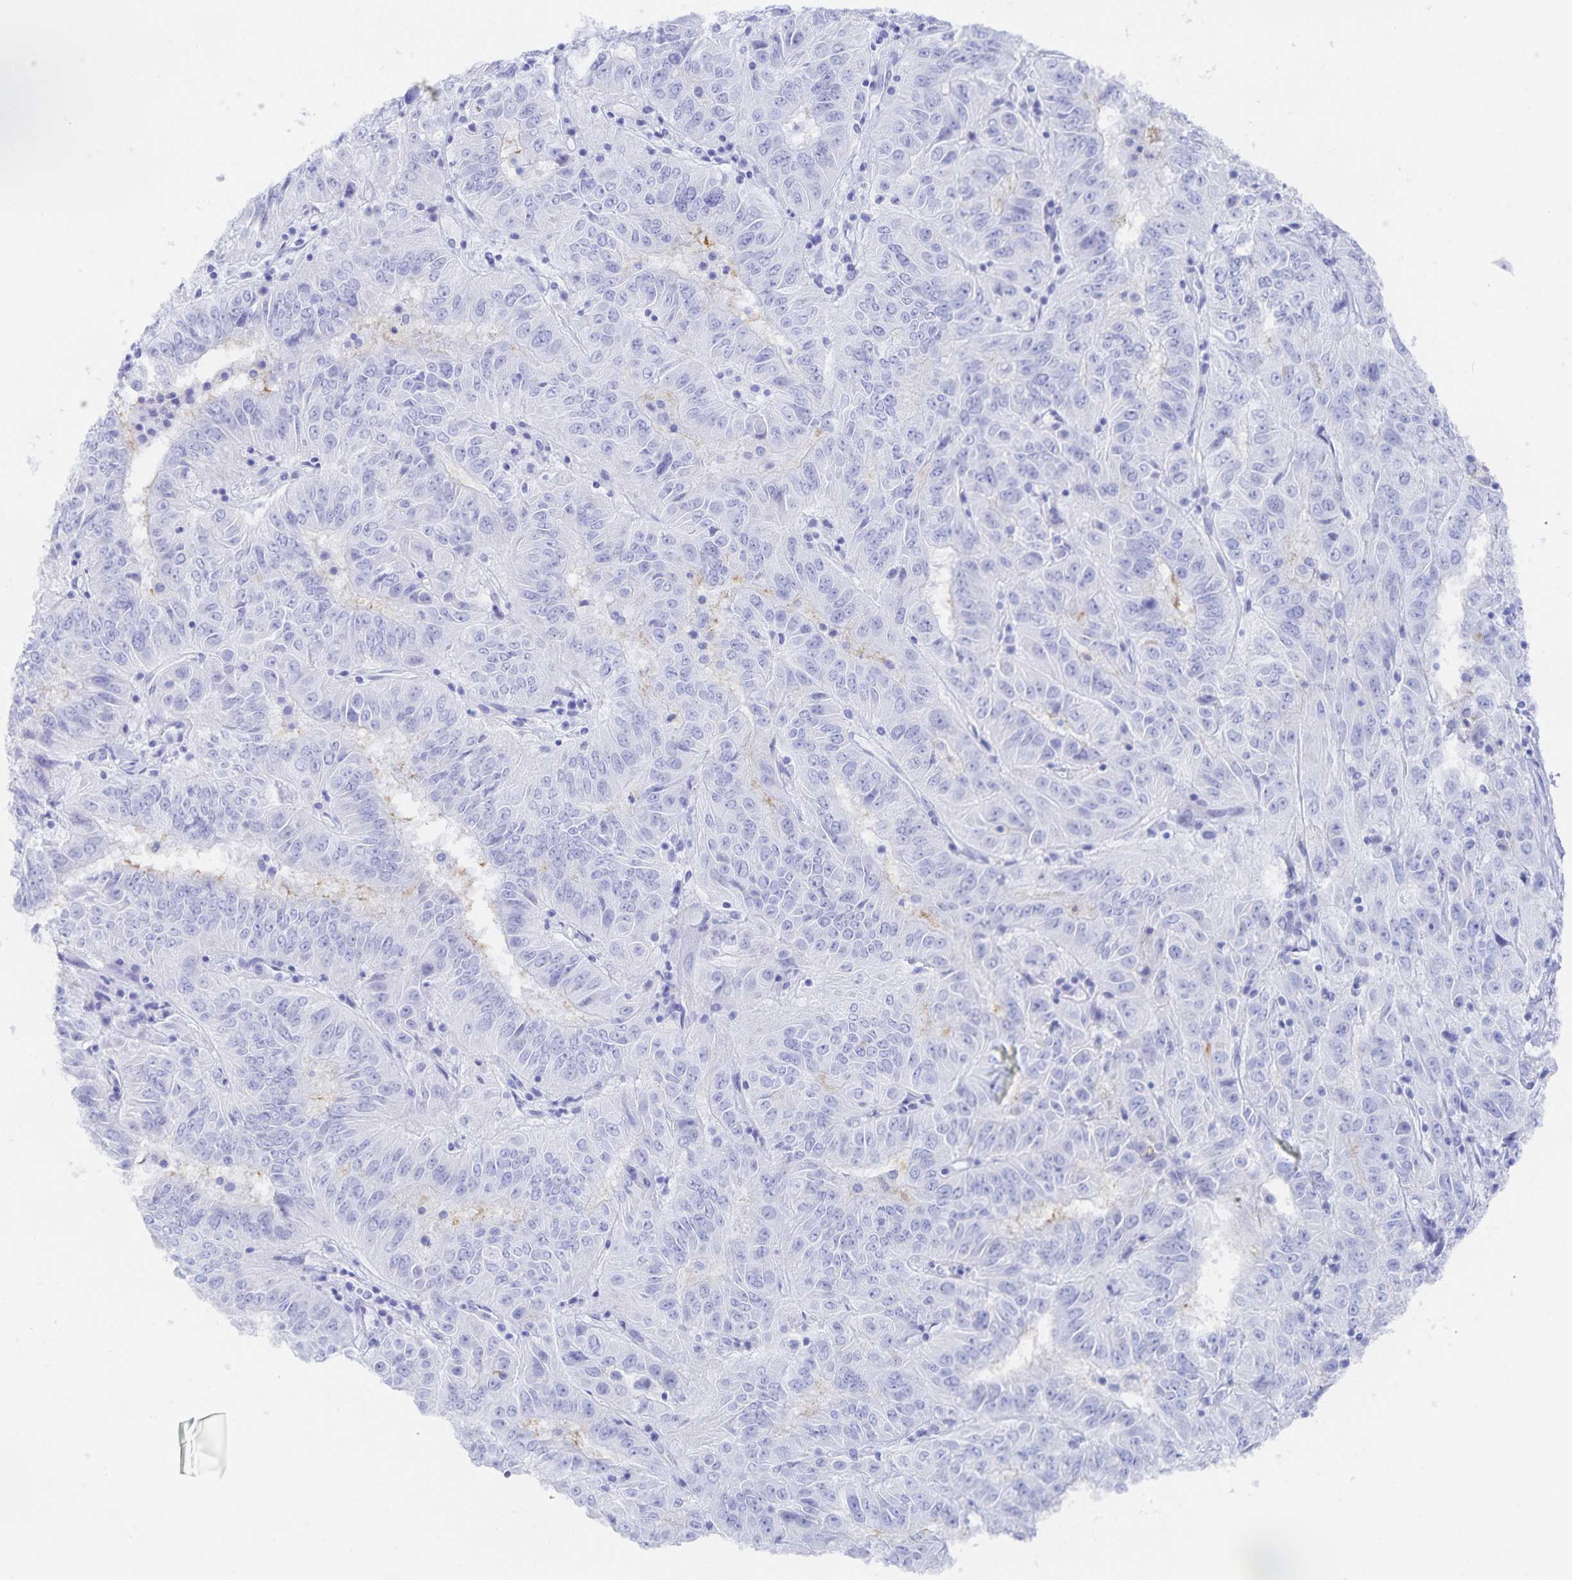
{"staining": {"intensity": "negative", "quantity": "none", "location": "none"}, "tissue": "pancreatic cancer", "cell_type": "Tumor cells", "image_type": "cancer", "snomed": [{"axis": "morphology", "description": "Adenocarcinoma, NOS"}, {"axis": "topography", "description": "Pancreas"}], "caption": "Image shows no significant protein expression in tumor cells of pancreatic cancer (adenocarcinoma).", "gene": "SNTN", "patient": {"sex": "male", "age": 63}}